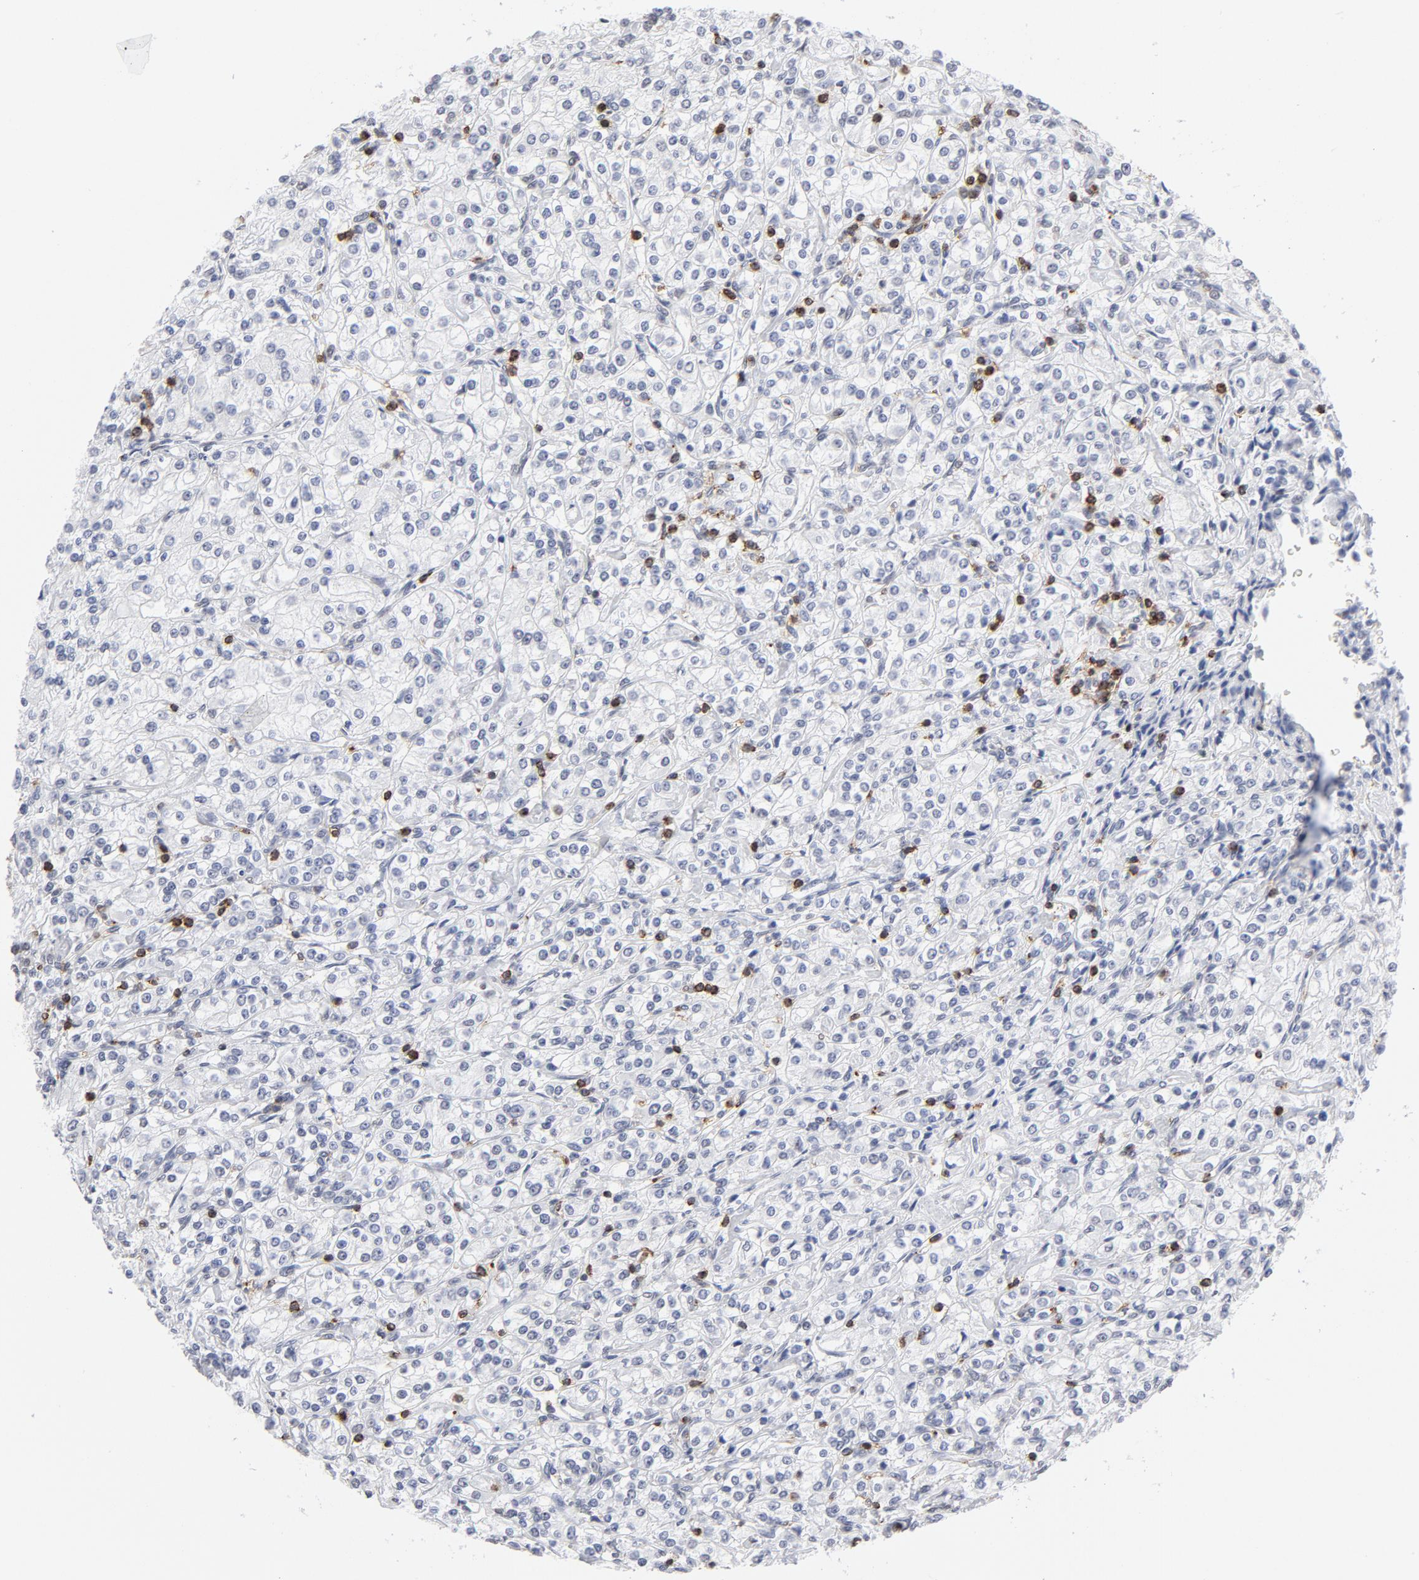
{"staining": {"intensity": "negative", "quantity": "none", "location": "none"}, "tissue": "renal cancer", "cell_type": "Tumor cells", "image_type": "cancer", "snomed": [{"axis": "morphology", "description": "Adenocarcinoma, NOS"}, {"axis": "topography", "description": "Kidney"}], "caption": "Protein analysis of renal cancer (adenocarcinoma) displays no significant positivity in tumor cells.", "gene": "CD2", "patient": {"sex": "male", "age": 77}}